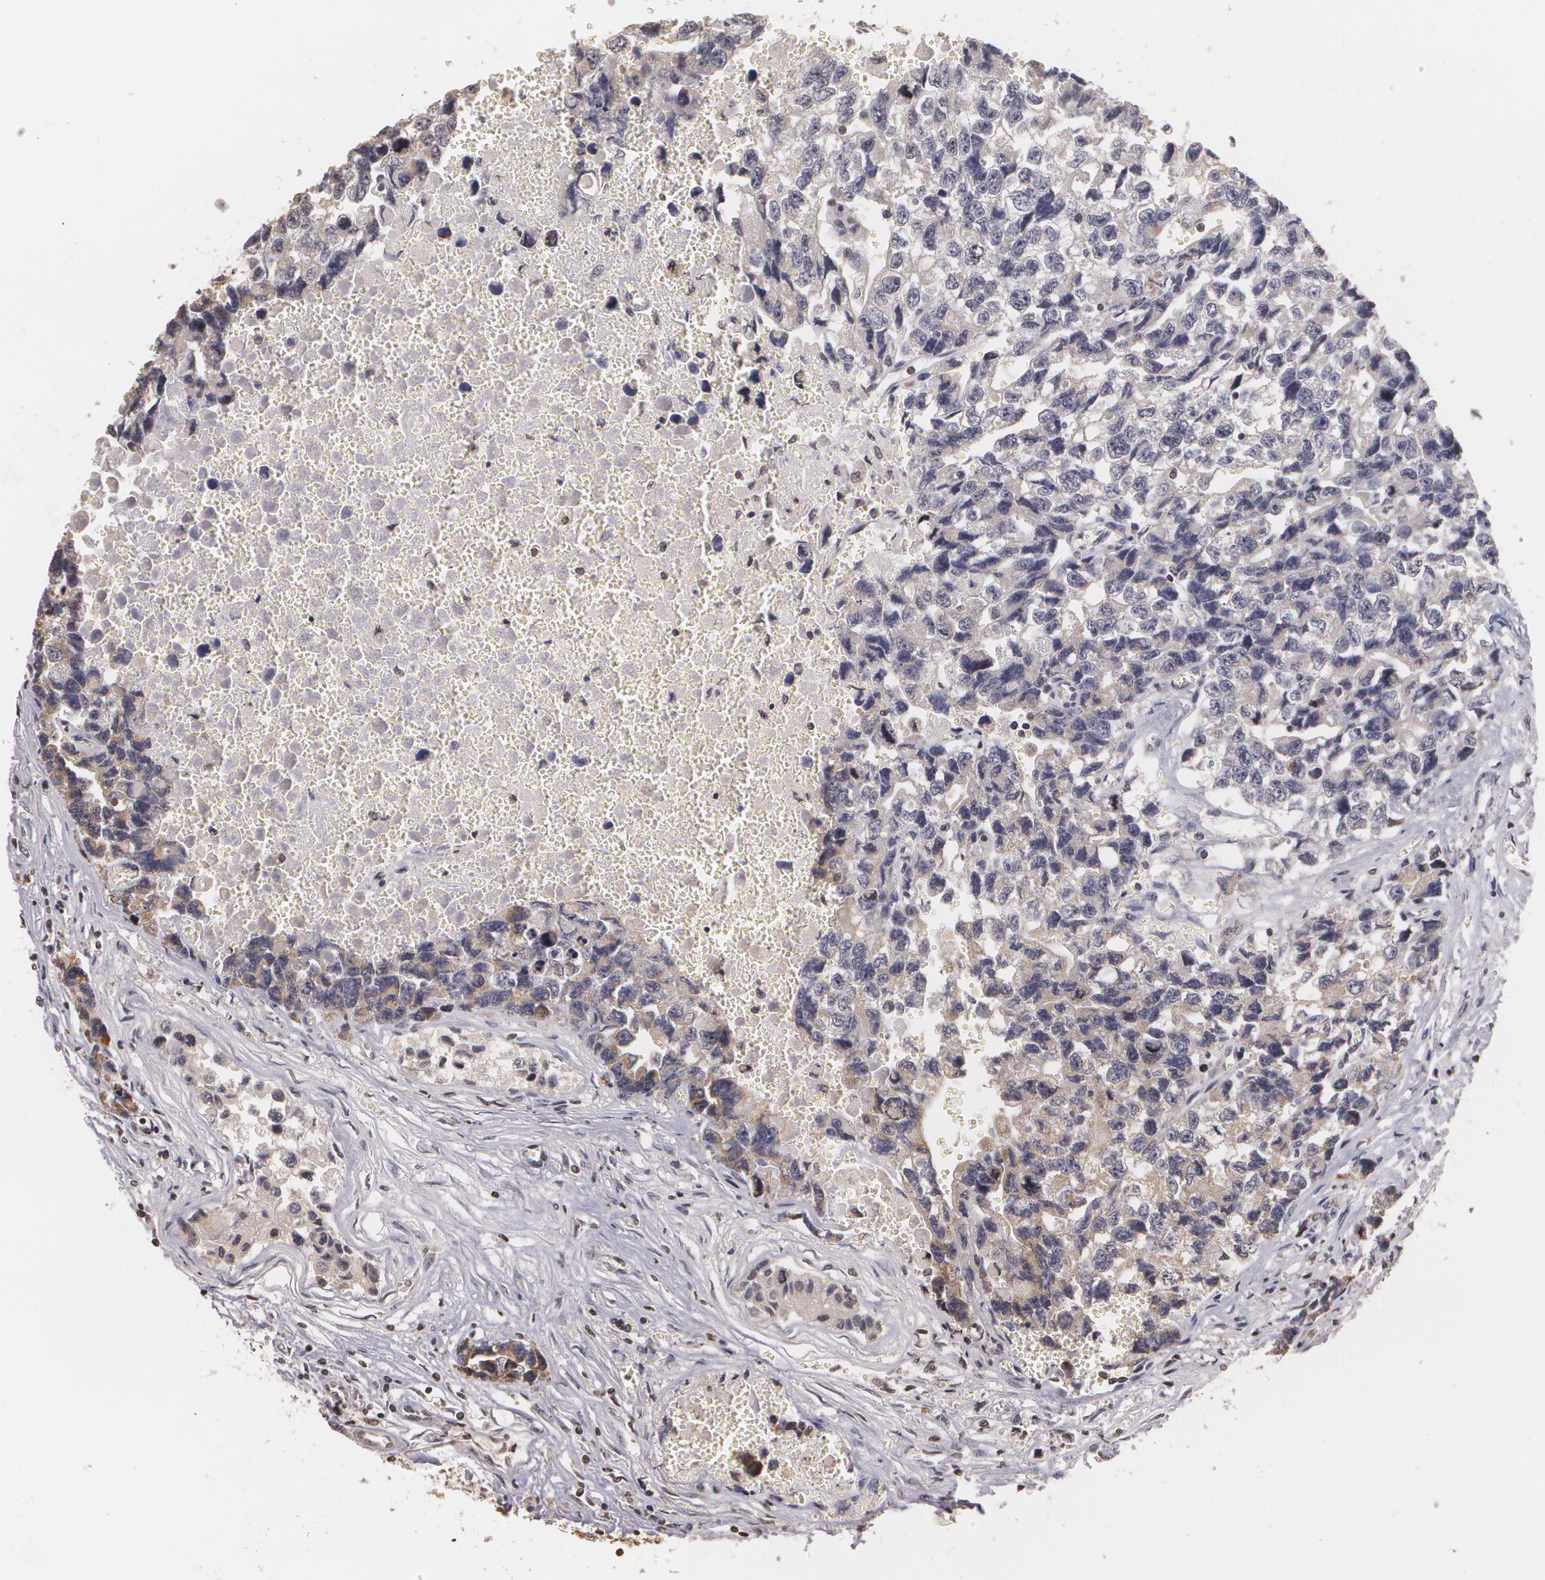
{"staining": {"intensity": "negative", "quantity": "none", "location": "none"}, "tissue": "testis cancer", "cell_type": "Tumor cells", "image_type": "cancer", "snomed": [{"axis": "morphology", "description": "Carcinoma, Embryonal, NOS"}, {"axis": "topography", "description": "Testis"}], "caption": "IHC of embryonal carcinoma (testis) reveals no staining in tumor cells.", "gene": "THRB", "patient": {"sex": "male", "age": 31}}